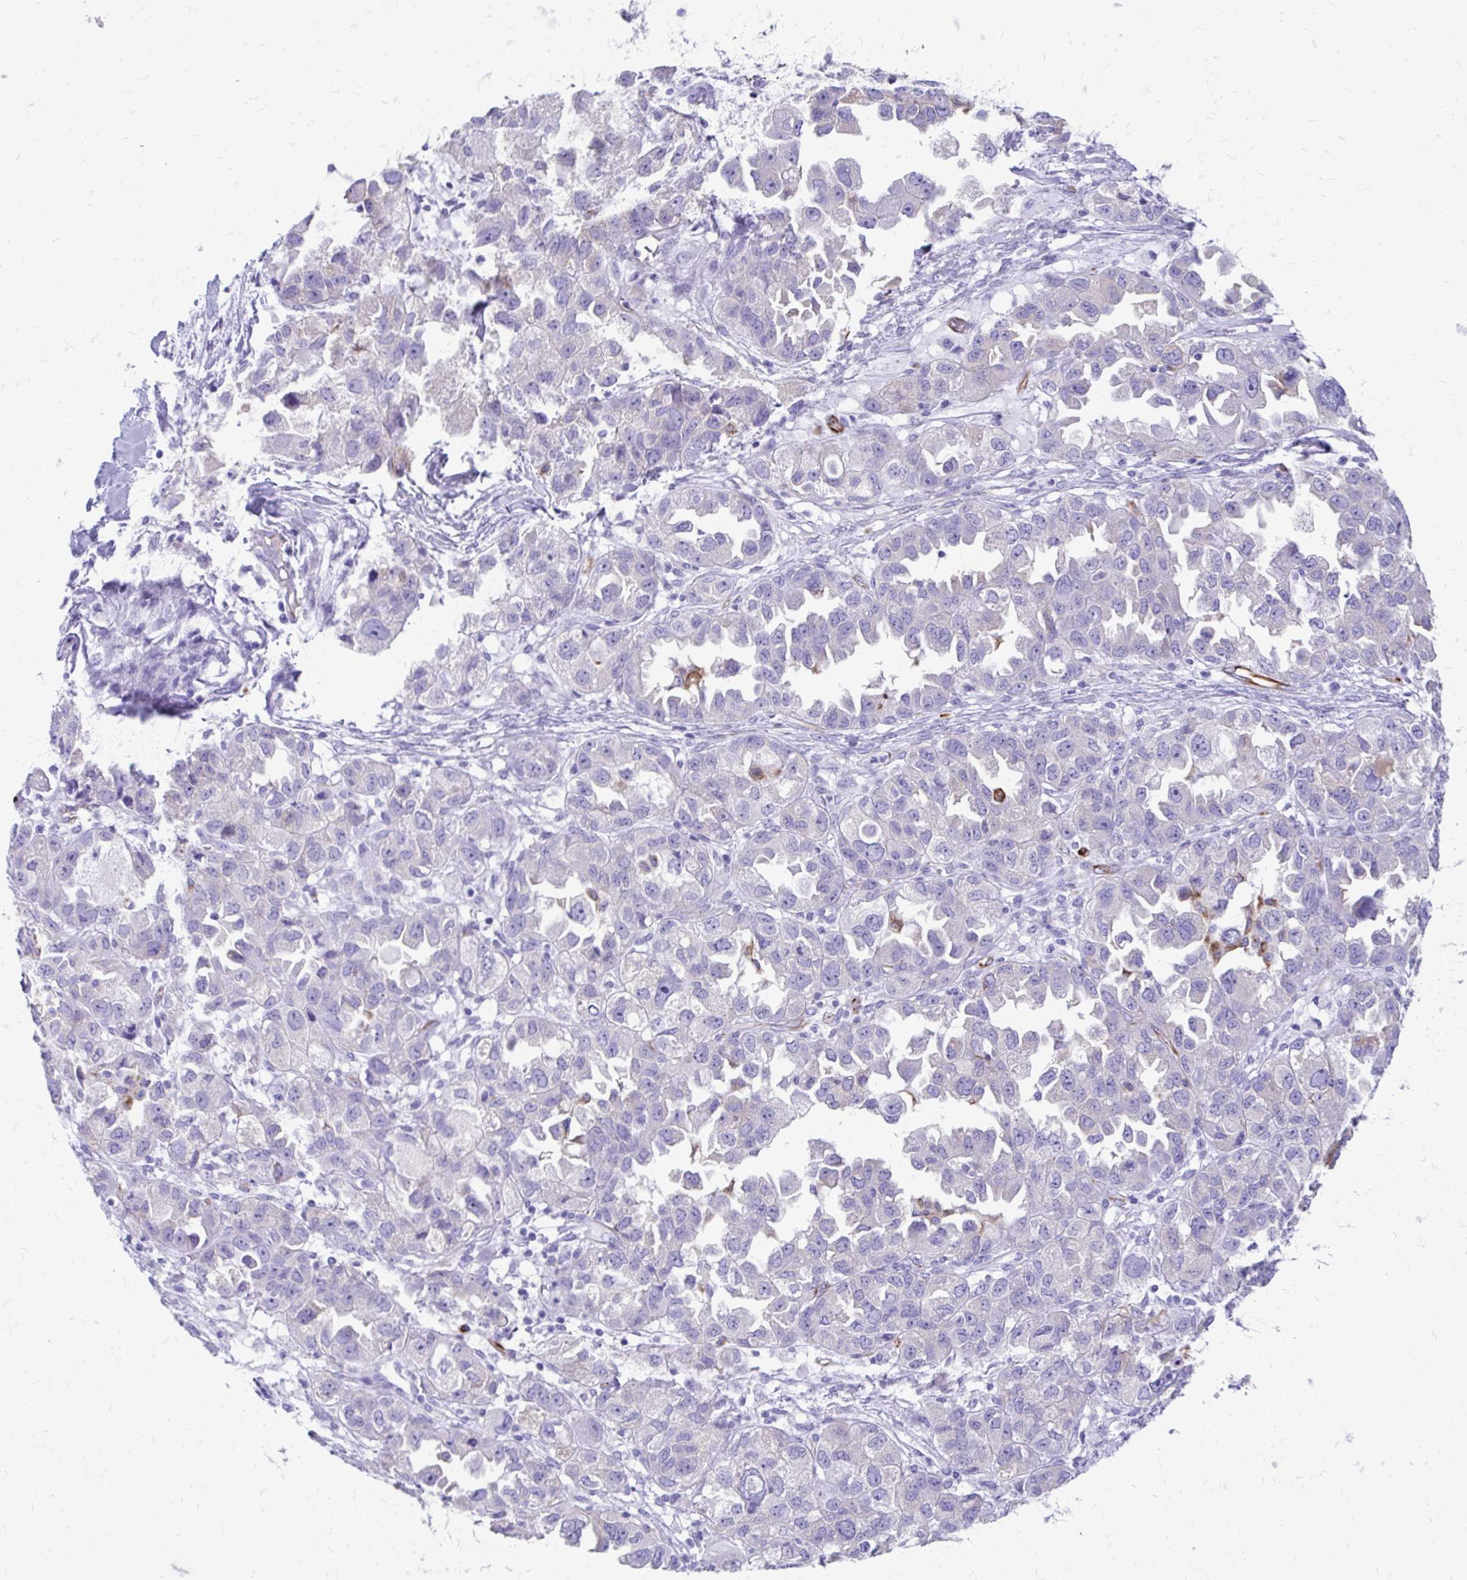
{"staining": {"intensity": "negative", "quantity": "none", "location": "none"}, "tissue": "ovarian cancer", "cell_type": "Tumor cells", "image_type": "cancer", "snomed": [{"axis": "morphology", "description": "Cystadenocarcinoma, serous, NOS"}, {"axis": "topography", "description": "Ovary"}], "caption": "There is no significant positivity in tumor cells of ovarian serous cystadenocarcinoma.", "gene": "ZNF699", "patient": {"sex": "female", "age": 84}}